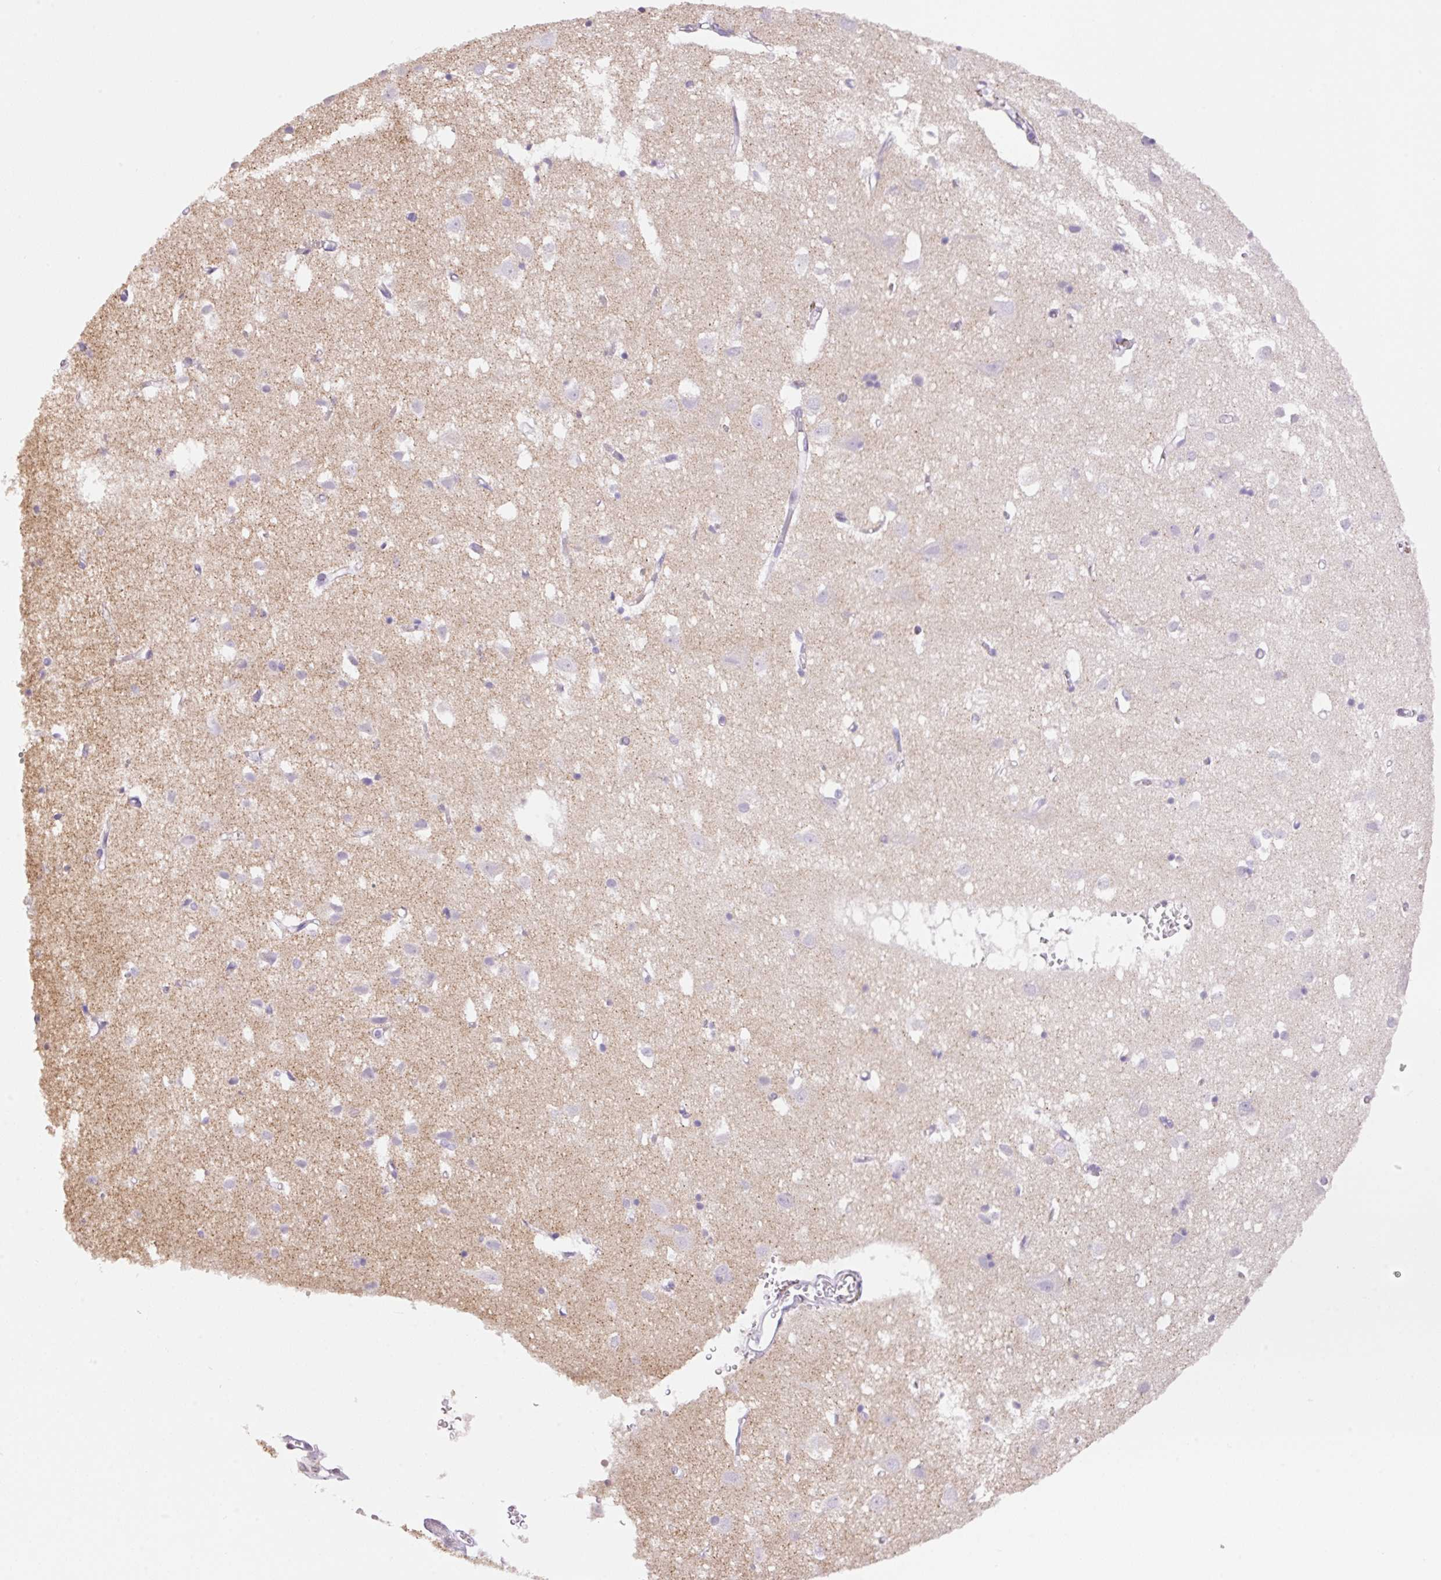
{"staining": {"intensity": "negative", "quantity": "none", "location": "none"}, "tissue": "cerebral cortex", "cell_type": "Endothelial cells", "image_type": "normal", "snomed": [{"axis": "morphology", "description": "Normal tissue, NOS"}, {"axis": "topography", "description": "Cerebral cortex"}], "caption": "There is no significant staining in endothelial cells of cerebral cortex. (IHC, brightfield microscopy, high magnification).", "gene": "HCRTR2", "patient": {"sex": "male", "age": 70}}